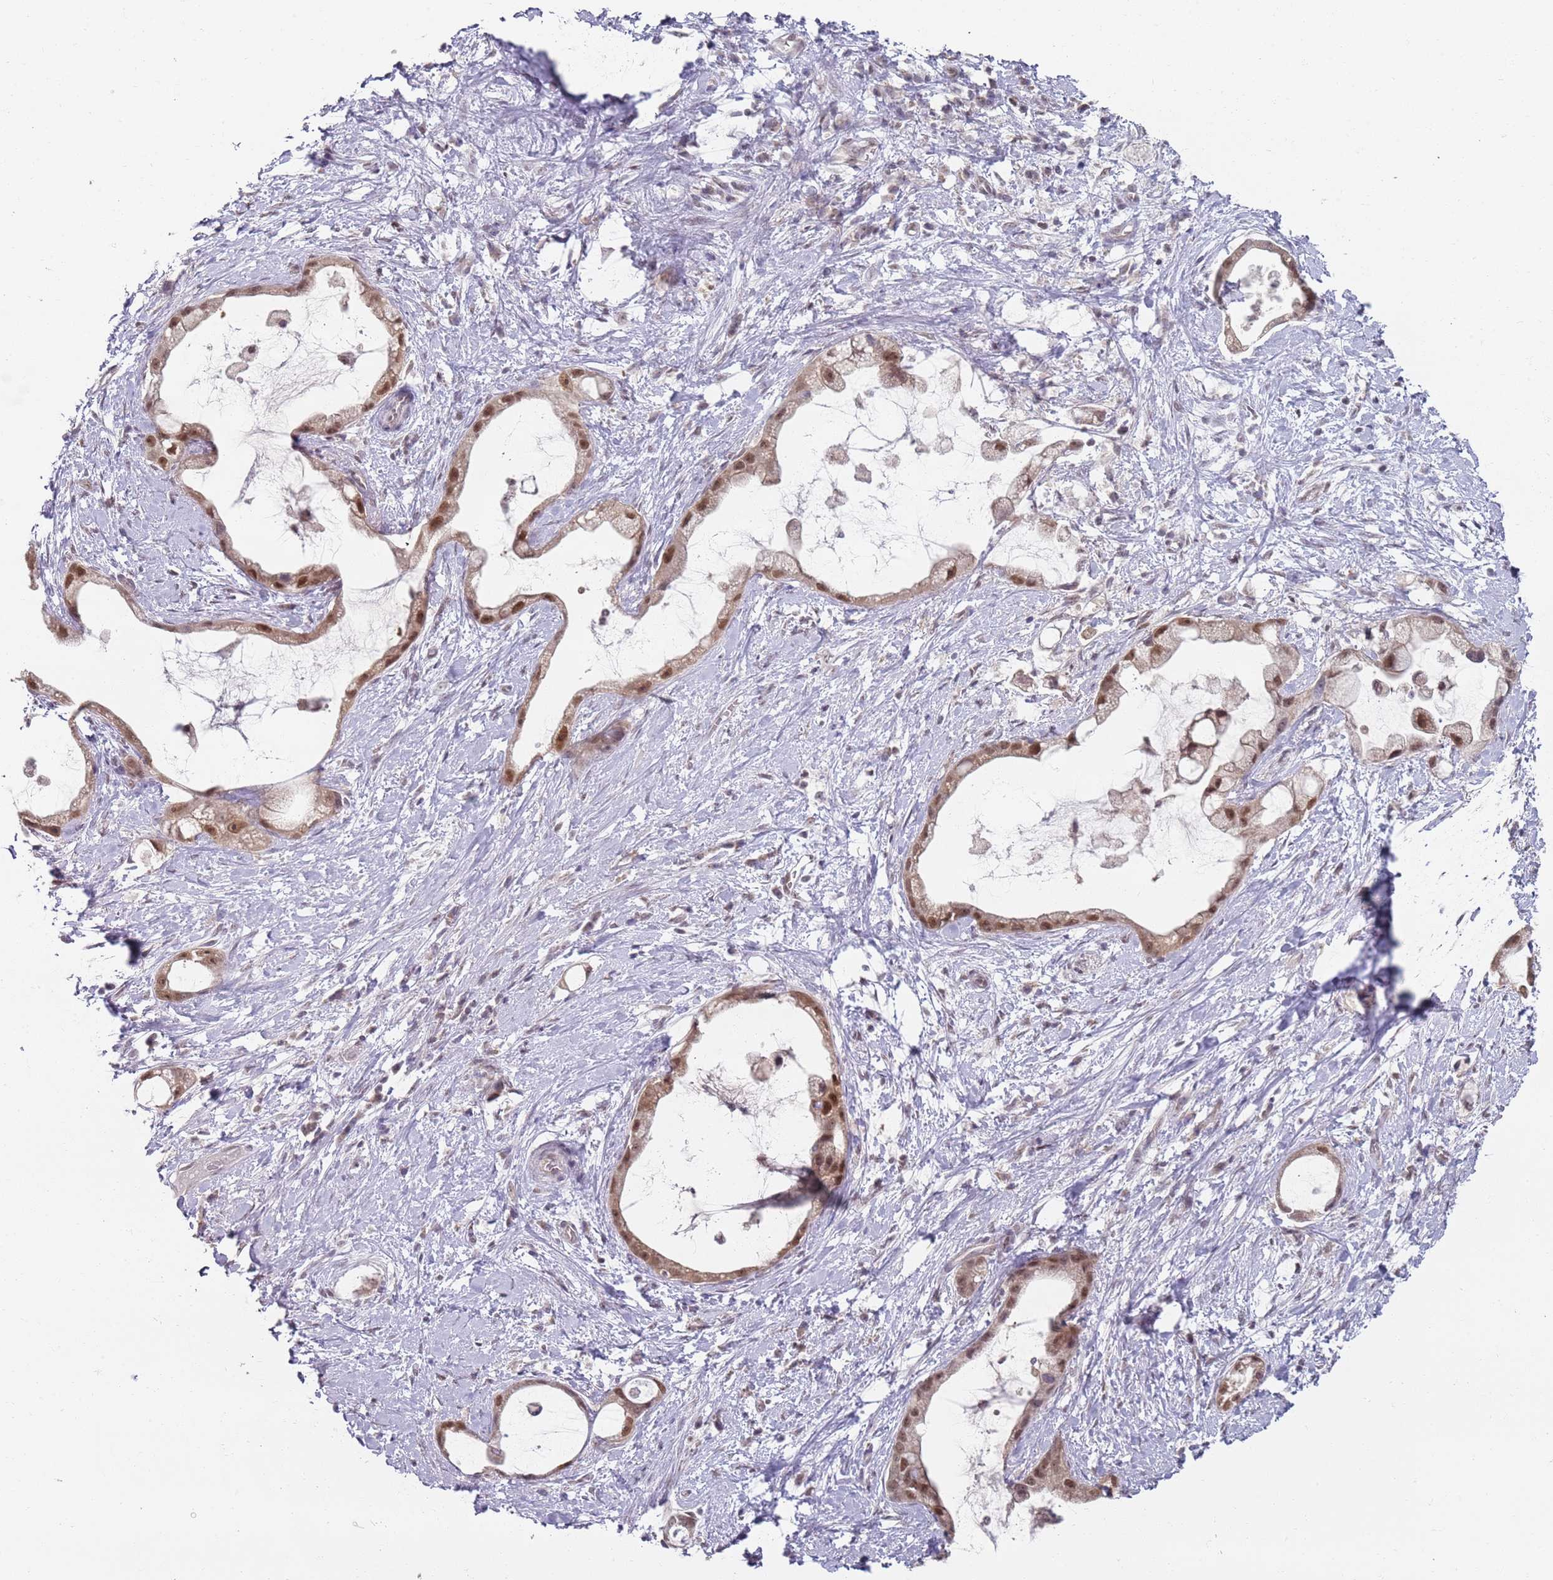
{"staining": {"intensity": "moderate", "quantity": ">75%", "location": "cytoplasmic/membranous,nuclear"}, "tissue": "stomach cancer", "cell_type": "Tumor cells", "image_type": "cancer", "snomed": [{"axis": "morphology", "description": "Adenocarcinoma, NOS"}, {"axis": "topography", "description": "Stomach"}], "caption": "Brown immunohistochemical staining in stomach cancer displays moderate cytoplasmic/membranous and nuclear expression in about >75% of tumor cells.", "gene": "SMARCAL1", "patient": {"sex": "male", "age": 55}}